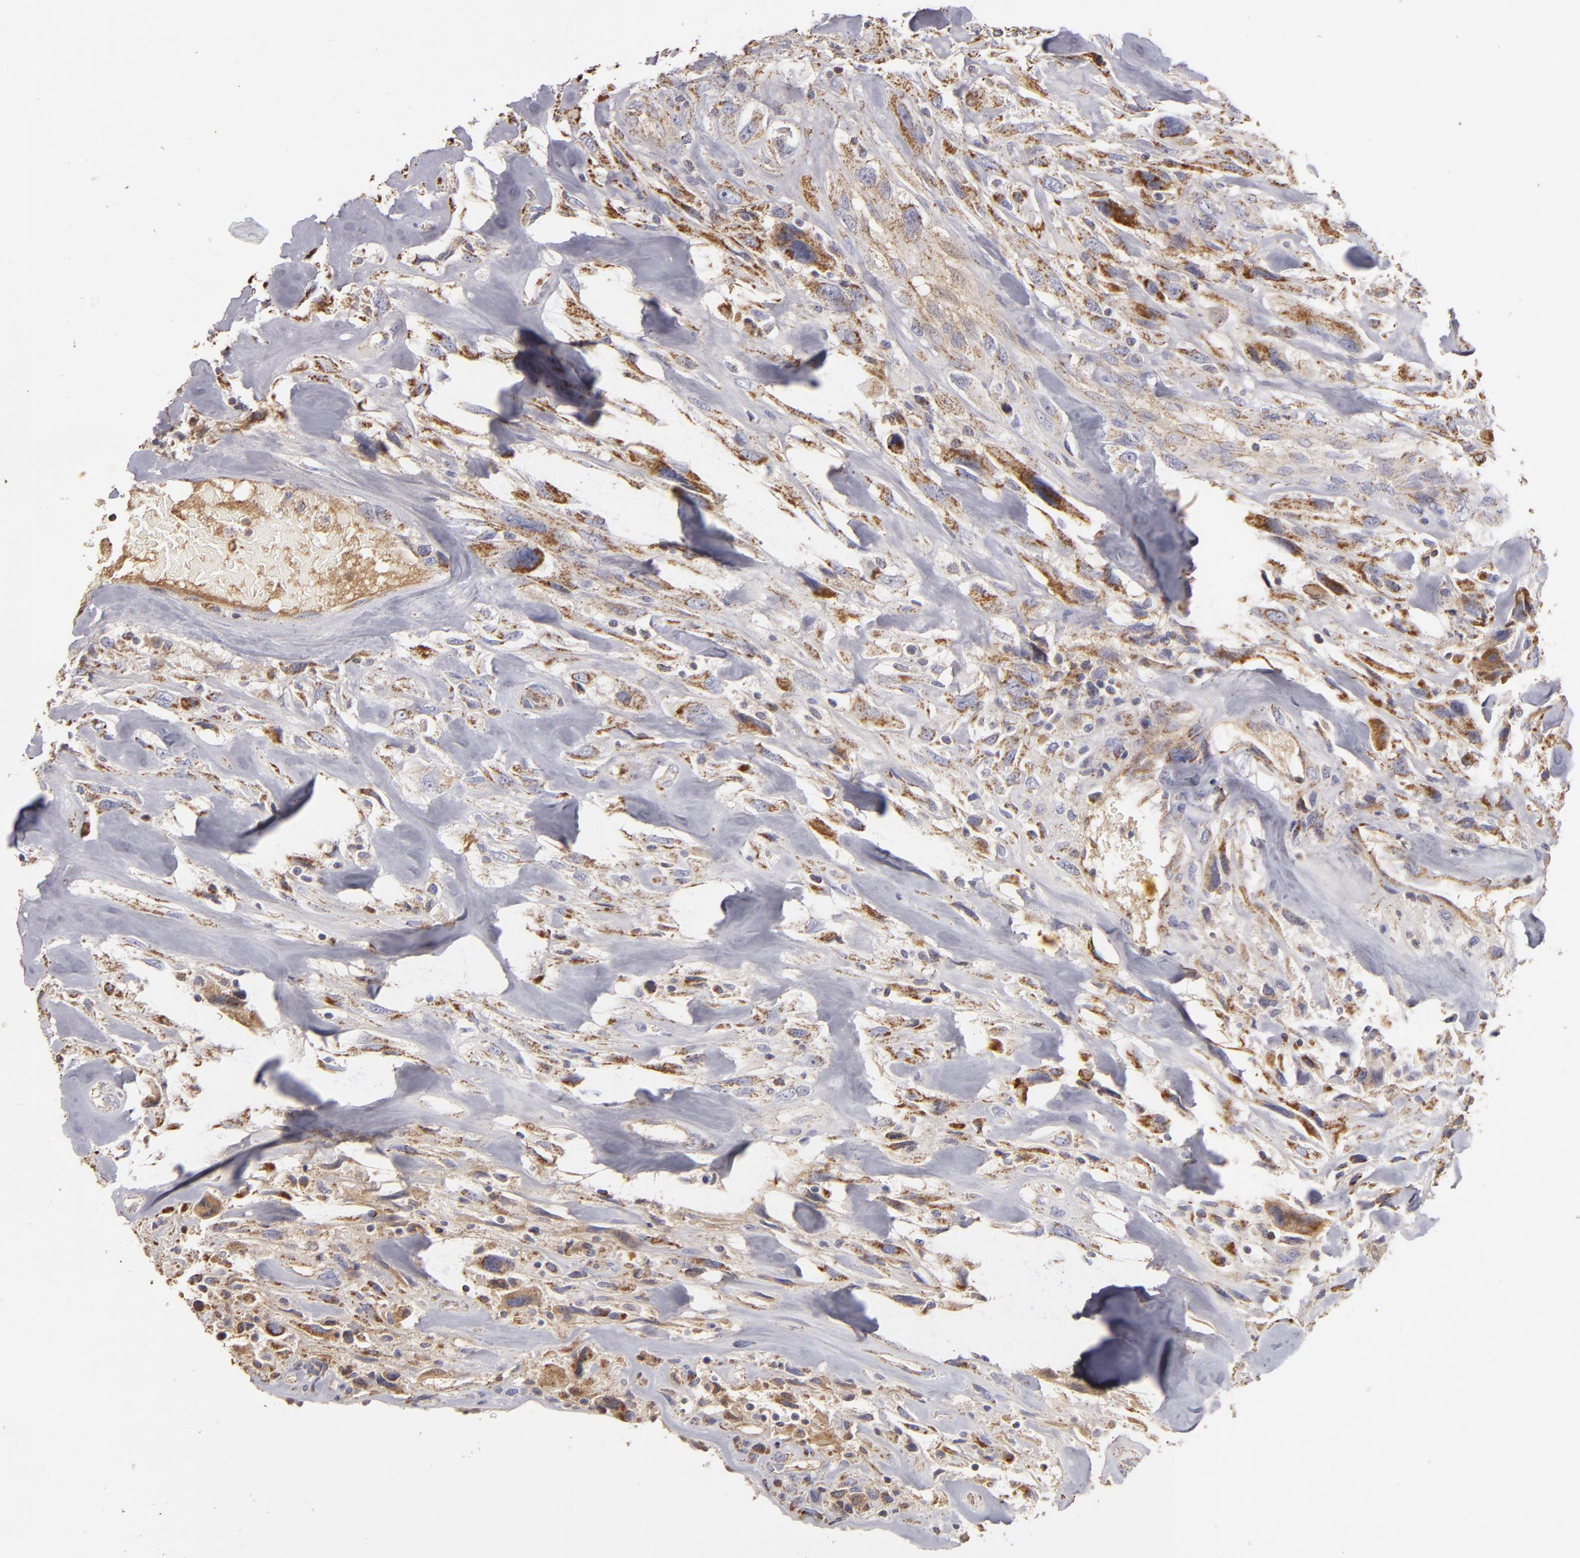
{"staining": {"intensity": "weak", "quantity": ">75%", "location": "cytoplasmic/membranous"}, "tissue": "breast cancer", "cell_type": "Tumor cells", "image_type": "cancer", "snomed": [{"axis": "morphology", "description": "Neoplasm, malignant, NOS"}, {"axis": "topography", "description": "Breast"}], "caption": "The image reveals a brown stain indicating the presence of a protein in the cytoplasmic/membranous of tumor cells in breast malignant neoplasm. The staining was performed using DAB to visualize the protein expression in brown, while the nuclei were stained in blue with hematoxylin (Magnification: 20x).", "gene": "CFB", "patient": {"sex": "female", "age": 50}}